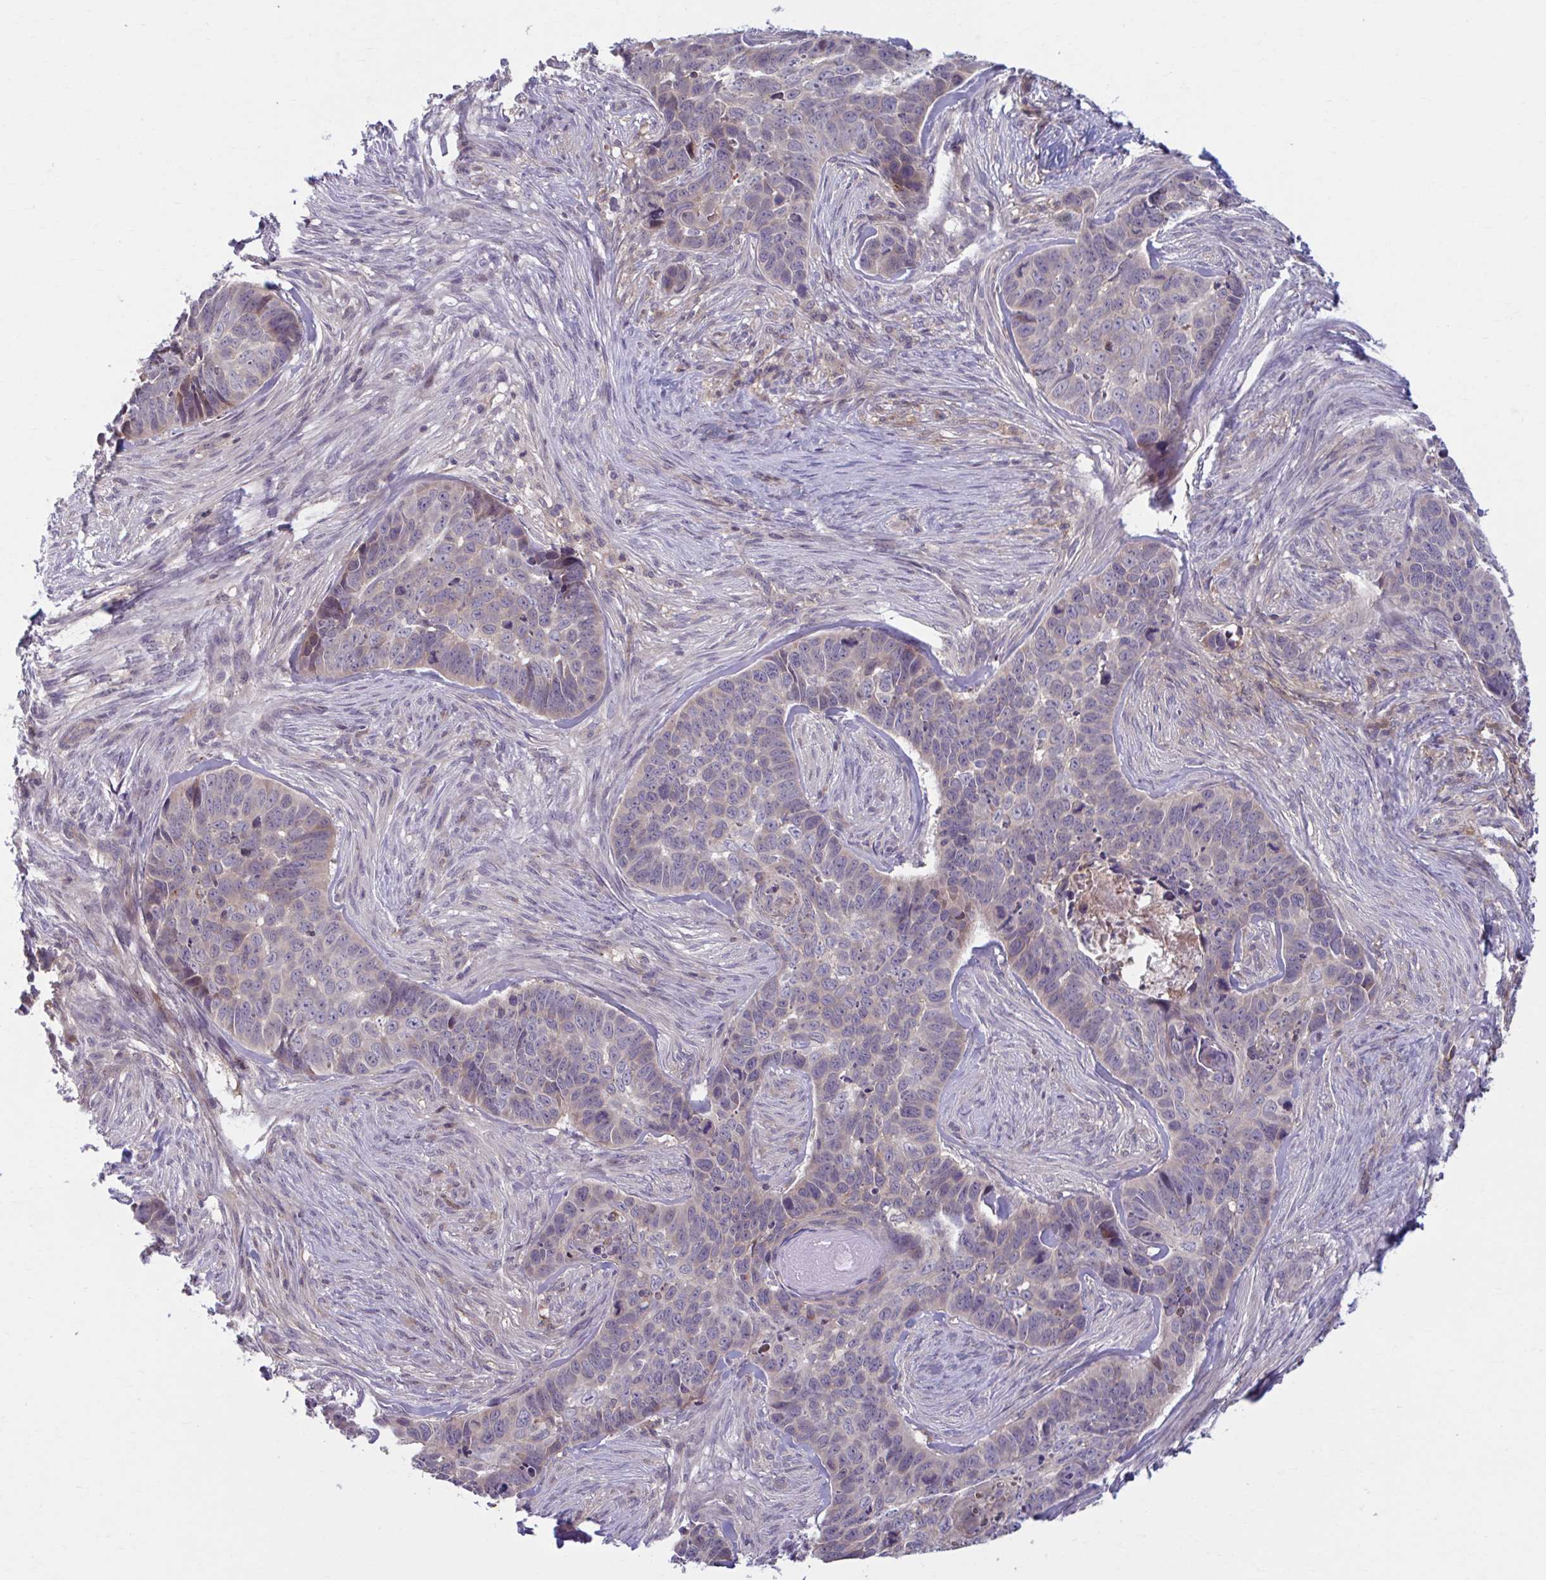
{"staining": {"intensity": "weak", "quantity": "<25%", "location": "cytoplasmic/membranous"}, "tissue": "skin cancer", "cell_type": "Tumor cells", "image_type": "cancer", "snomed": [{"axis": "morphology", "description": "Basal cell carcinoma"}, {"axis": "topography", "description": "Skin"}], "caption": "Human skin cancer stained for a protein using immunohistochemistry (IHC) displays no expression in tumor cells.", "gene": "ADAT3", "patient": {"sex": "female", "age": 82}}